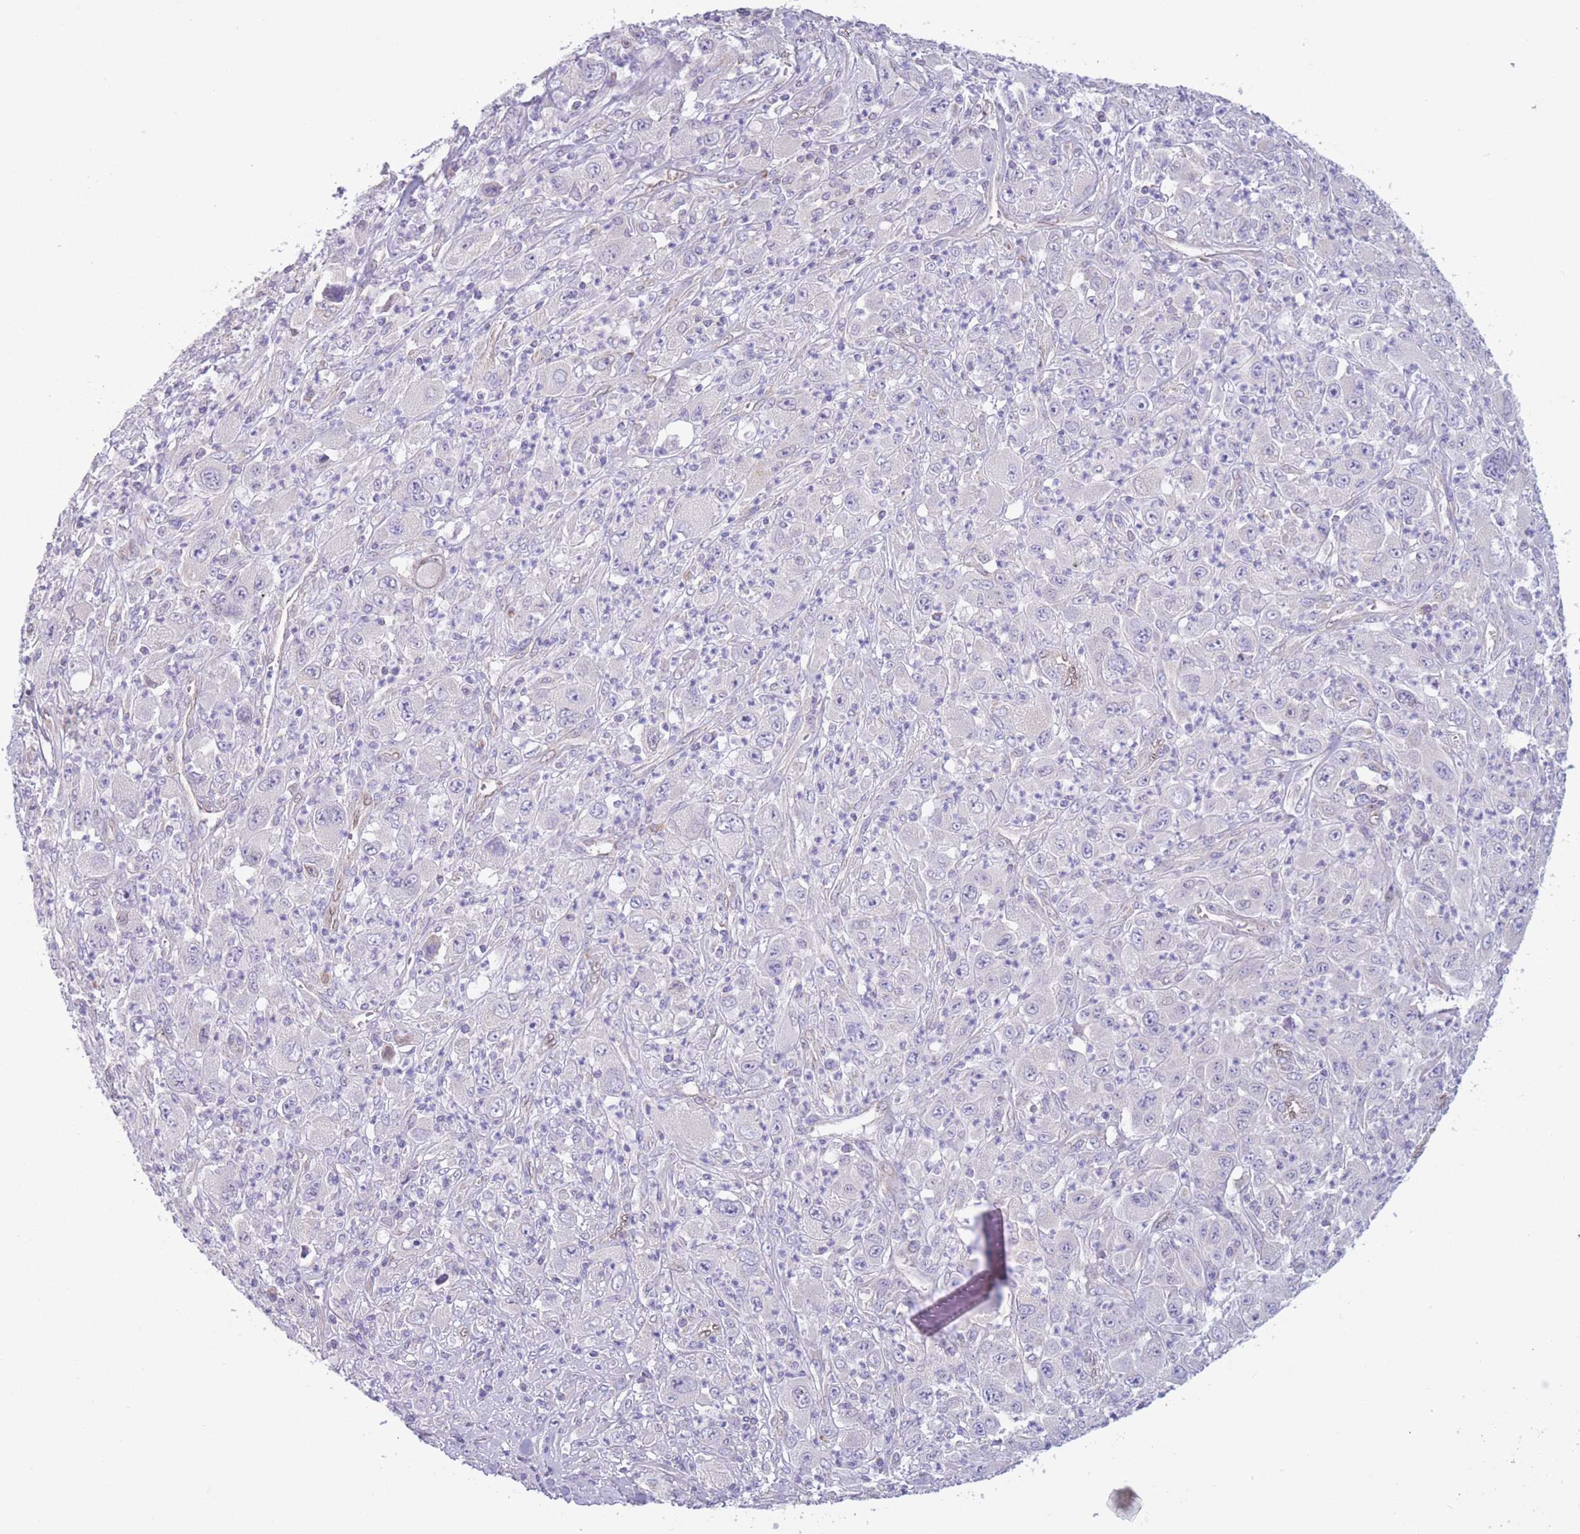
{"staining": {"intensity": "weak", "quantity": "<25%", "location": "cytoplasmic/membranous"}, "tissue": "melanoma", "cell_type": "Tumor cells", "image_type": "cancer", "snomed": [{"axis": "morphology", "description": "Malignant melanoma, Metastatic site"}, {"axis": "topography", "description": "Skin"}], "caption": "This is a histopathology image of immunohistochemistry staining of malignant melanoma (metastatic site), which shows no staining in tumor cells.", "gene": "PDHA1", "patient": {"sex": "female", "age": 56}}